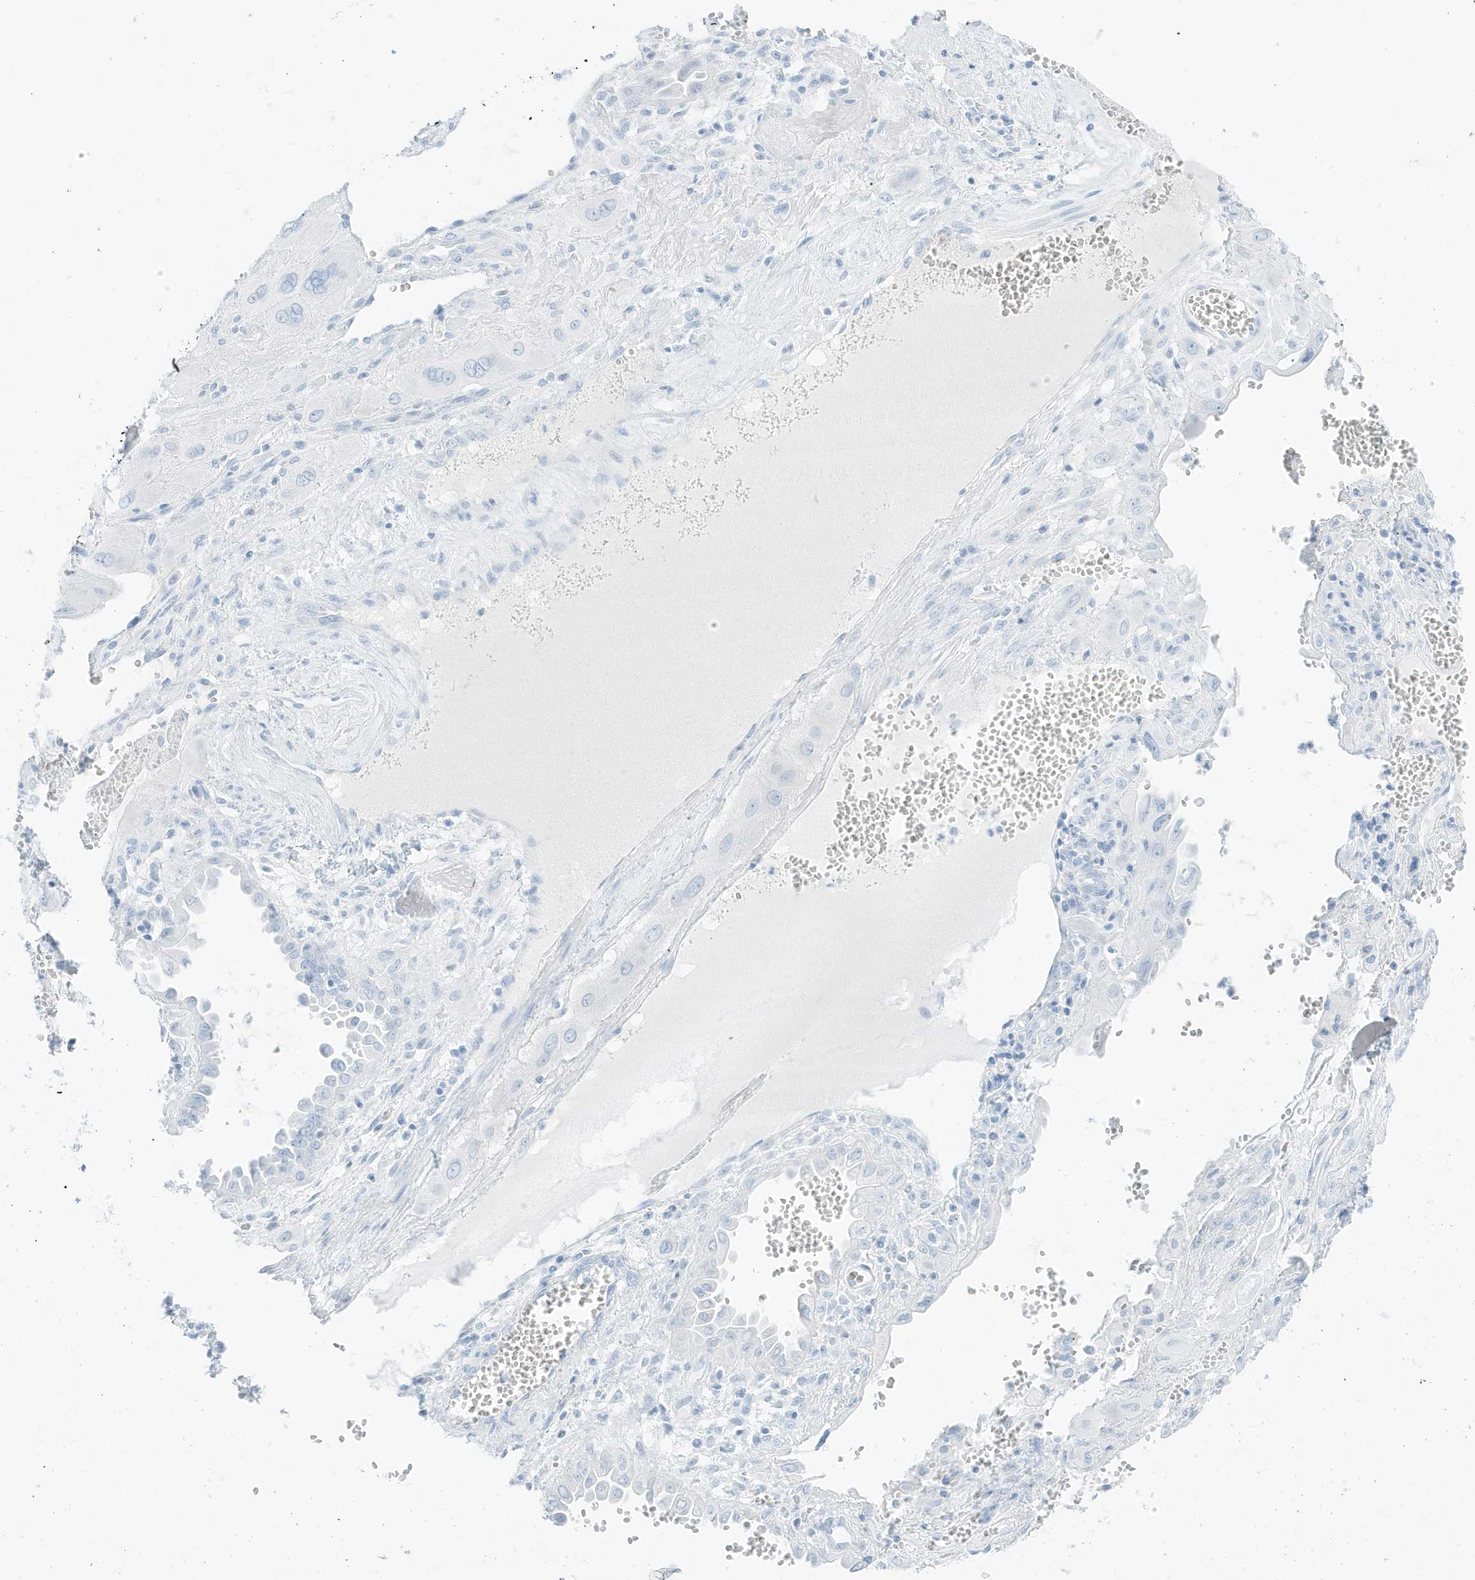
{"staining": {"intensity": "negative", "quantity": "none", "location": "none"}, "tissue": "cervical cancer", "cell_type": "Tumor cells", "image_type": "cancer", "snomed": [{"axis": "morphology", "description": "Squamous cell carcinoma, NOS"}, {"axis": "topography", "description": "Cervix"}], "caption": "Protein analysis of cervical cancer (squamous cell carcinoma) shows no significant staining in tumor cells. Nuclei are stained in blue.", "gene": "SLC22A13", "patient": {"sex": "female", "age": 34}}